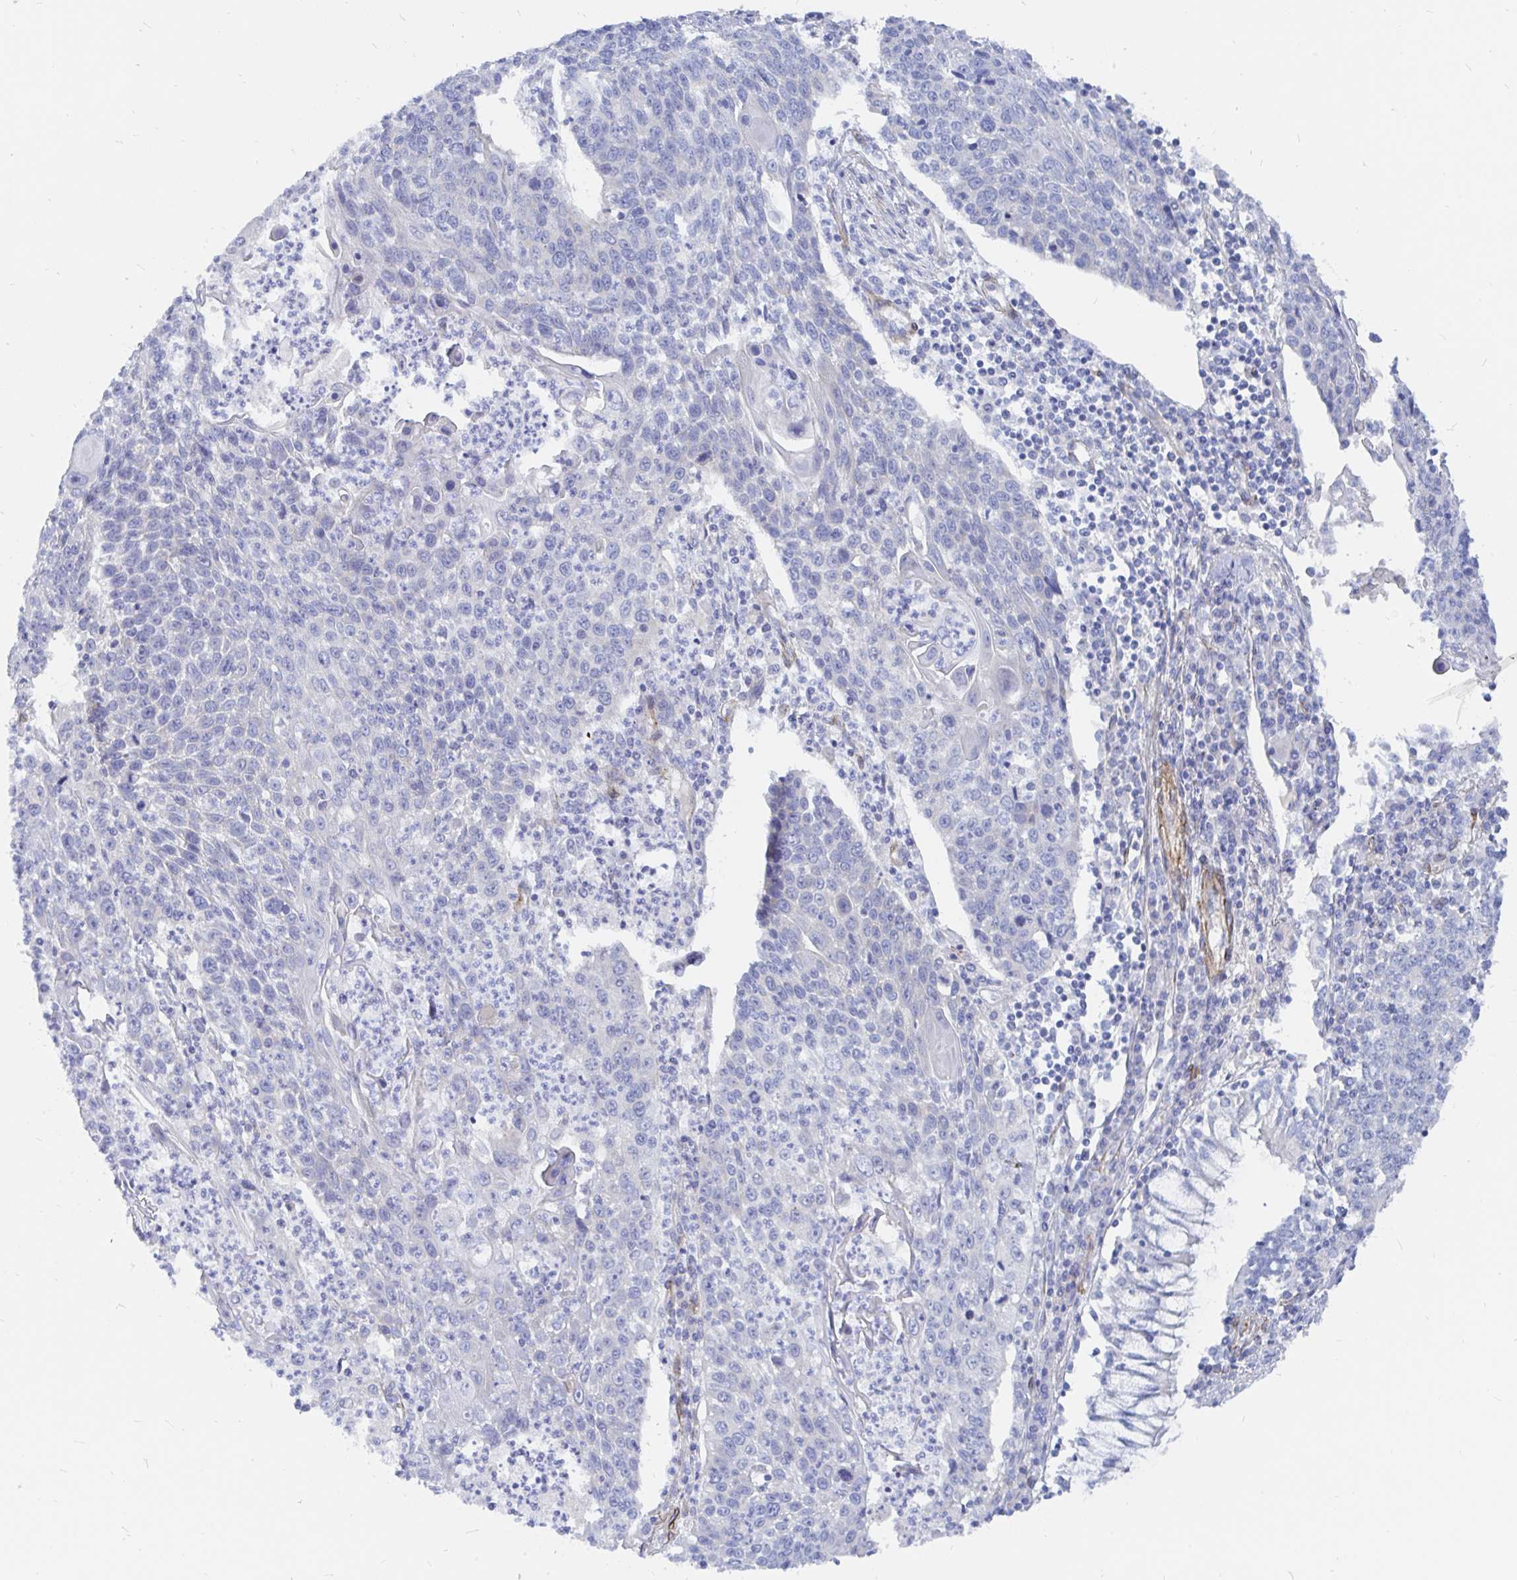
{"staining": {"intensity": "negative", "quantity": "none", "location": "none"}, "tissue": "lung cancer", "cell_type": "Tumor cells", "image_type": "cancer", "snomed": [{"axis": "morphology", "description": "Squamous cell carcinoma, NOS"}, {"axis": "morphology", "description": "Squamous cell carcinoma, metastatic, NOS"}, {"axis": "topography", "description": "Lung"}, {"axis": "topography", "description": "Pleura, NOS"}], "caption": "Tumor cells are negative for brown protein staining in lung cancer (squamous cell carcinoma).", "gene": "COX16", "patient": {"sex": "male", "age": 72}}